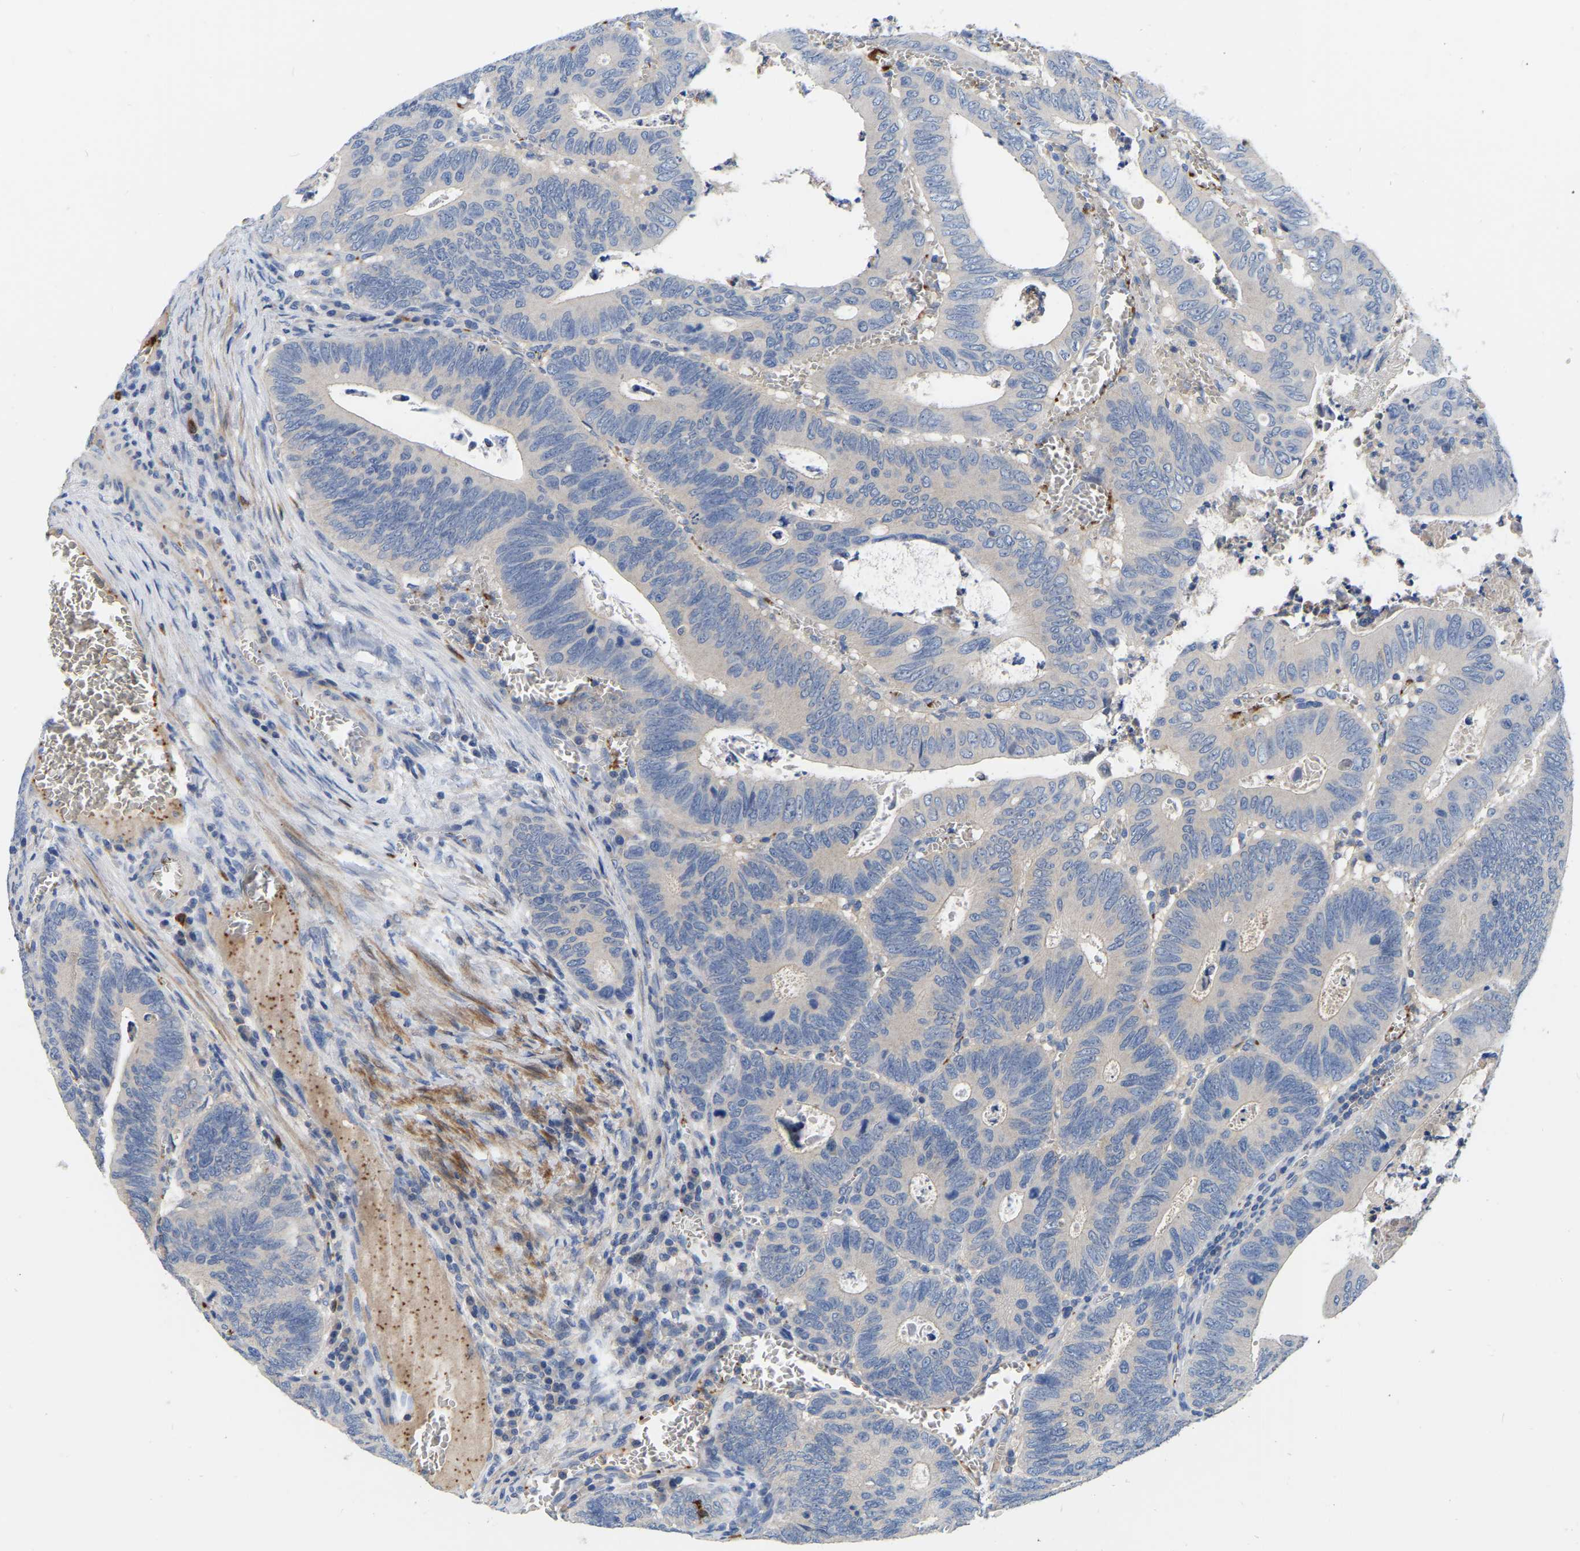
{"staining": {"intensity": "negative", "quantity": "none", "location": "none"}, "tissue": "colorectal cancer", "cell_type": "Tumor cells", "image_type": "cancer", "snomed": [{"axis": "morphology", "description": "Inflammation, NOS"}, {"axis": "morphology", "description": "Adenocarcinoma, NOS"}, {"axis": "topography", "description": "Colon"}], "caption": "An immunohistochemistry (IHC) image of colorectal cancer is shown. There is no staining in tumor cells of colorectal cancer.", "gene": "RAB27B", "patient": {"sex": "male", "age": 72}}